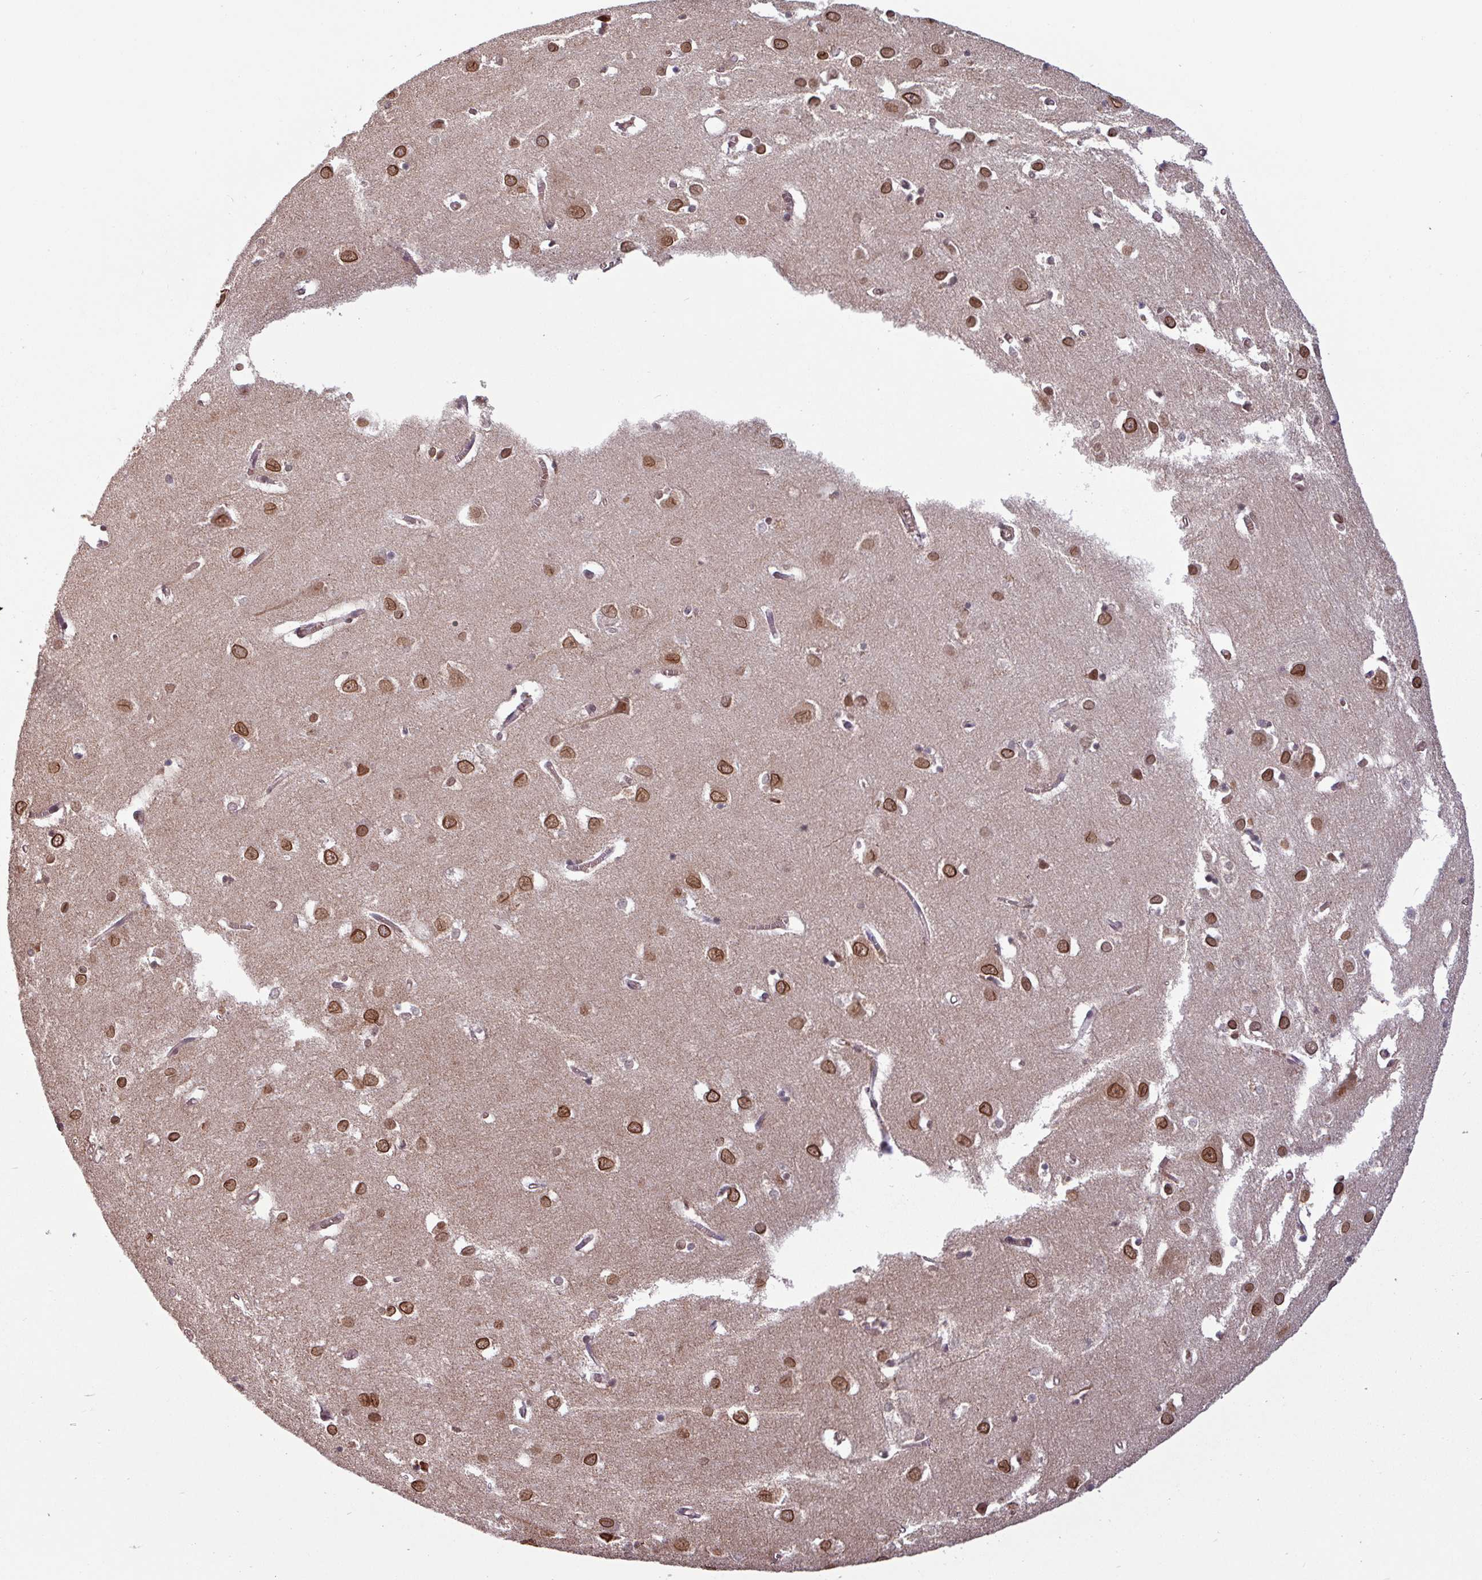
{"staining": {"intensity": "weak", "quantity": ">75%", "location": "cytoplasmic/membranous"}, "tissue": "cerebral cortex", "cell_type": "Endothelial cells", "image_type": "normal", "snomed": [{"axis": "morphology", "description": "Normal tissue, NOS"}, {"axis": "topography", "description": "Cerebral cortex"}], "caption": "Protein expression analysis of normal cerebral cortex reveals weak cytoplasmic/membranous positivity in about >75% of endothelial cells.", "gene": "RBM4B", "patient": {"sex": "male", "age": 70}}